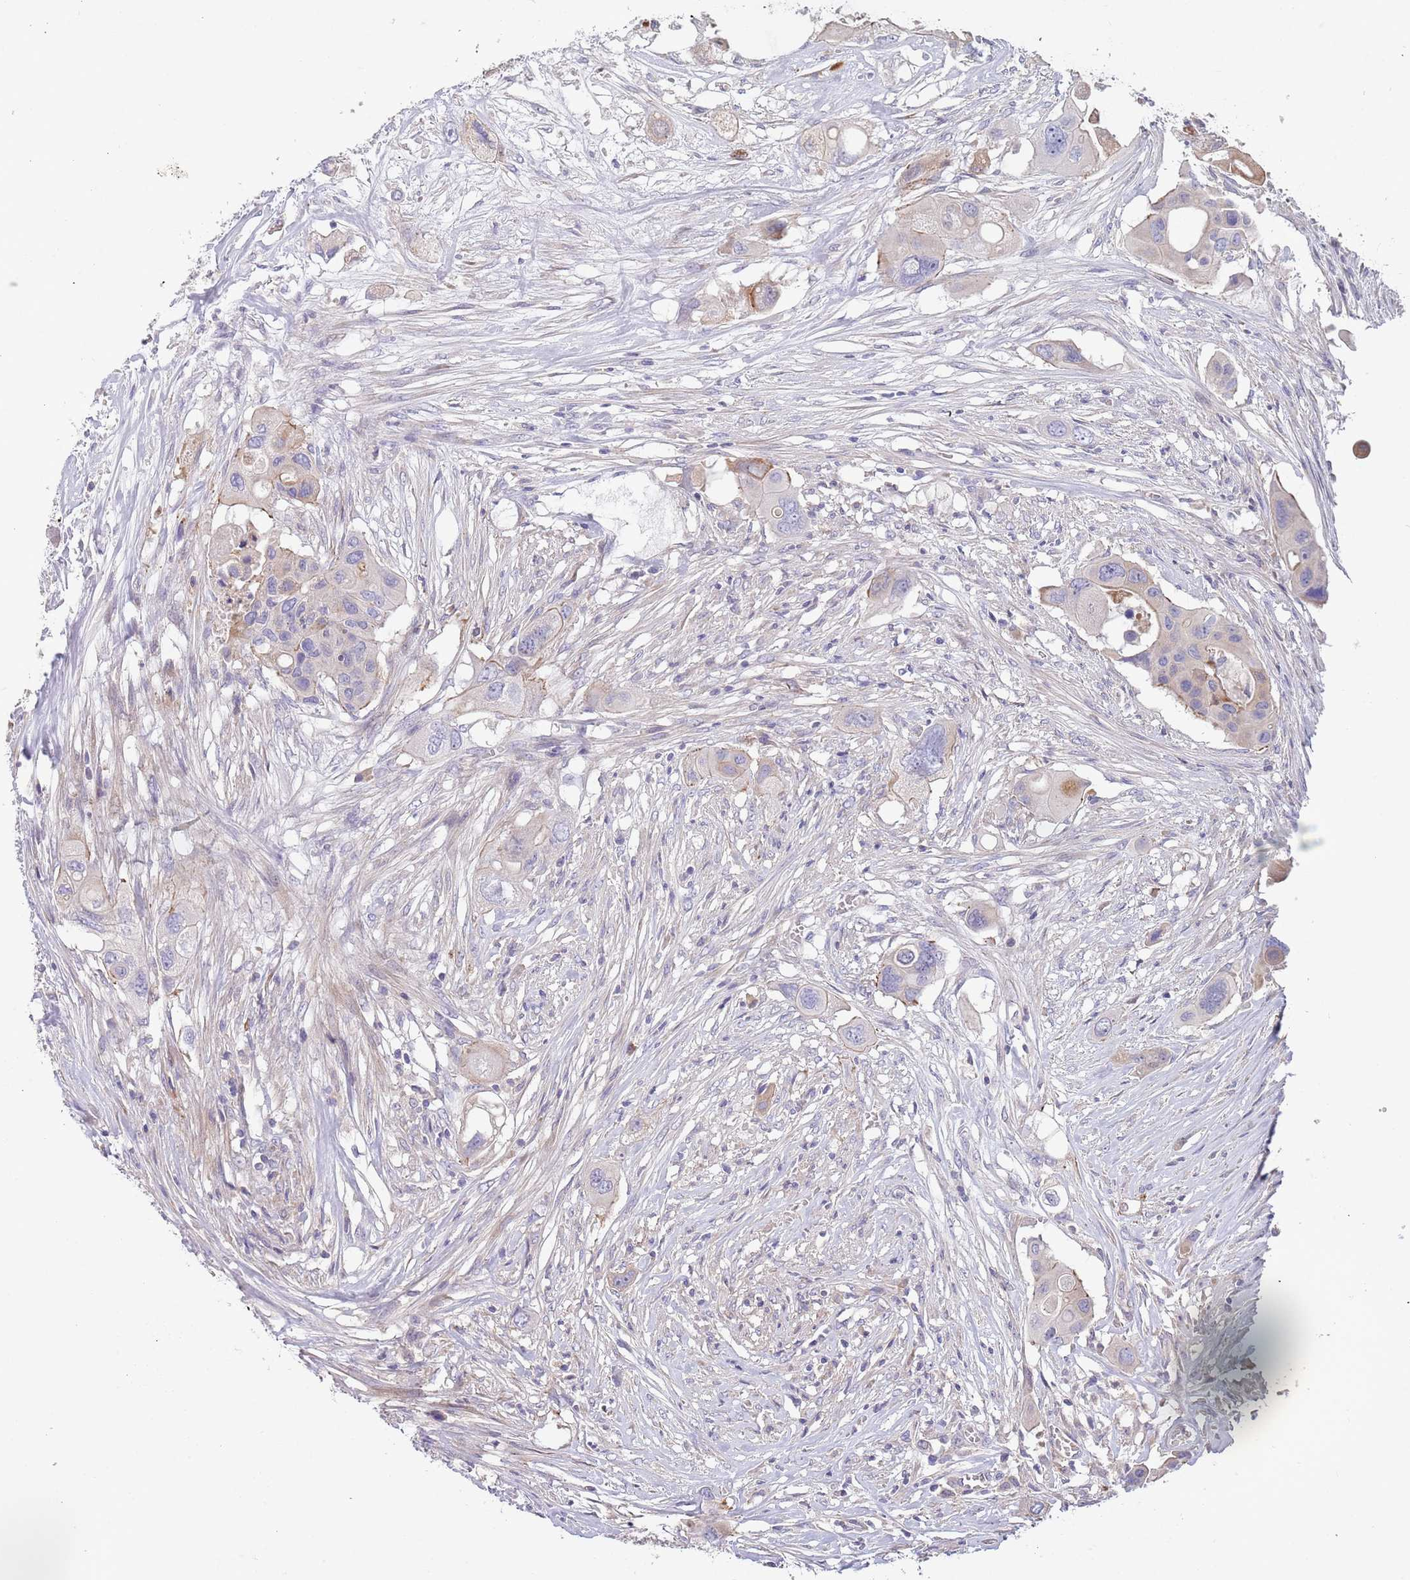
{"staining": {"intensity": "weak", "quantity": "<25%", "location": "cytoplasmic/membranous"}, "tissue": "colorectal cancer", "cell_type": "Tumor cells", "image_type": "cancer", "snomed": [{"axis": "morphology", "description": "Adenocarcinoma, NOS"}, {"axis": "topography", "description": "Colon"}], "caption": "There is no significant expression in tumor cells of colorectal cancer (adenocarcinoma). (Brightfield microscopy of DAB (3,3'-diaminobenzidine) IHC at high magnification).", "gene": "SUSD1", "patient": {"sex": "male", "age": 77}}